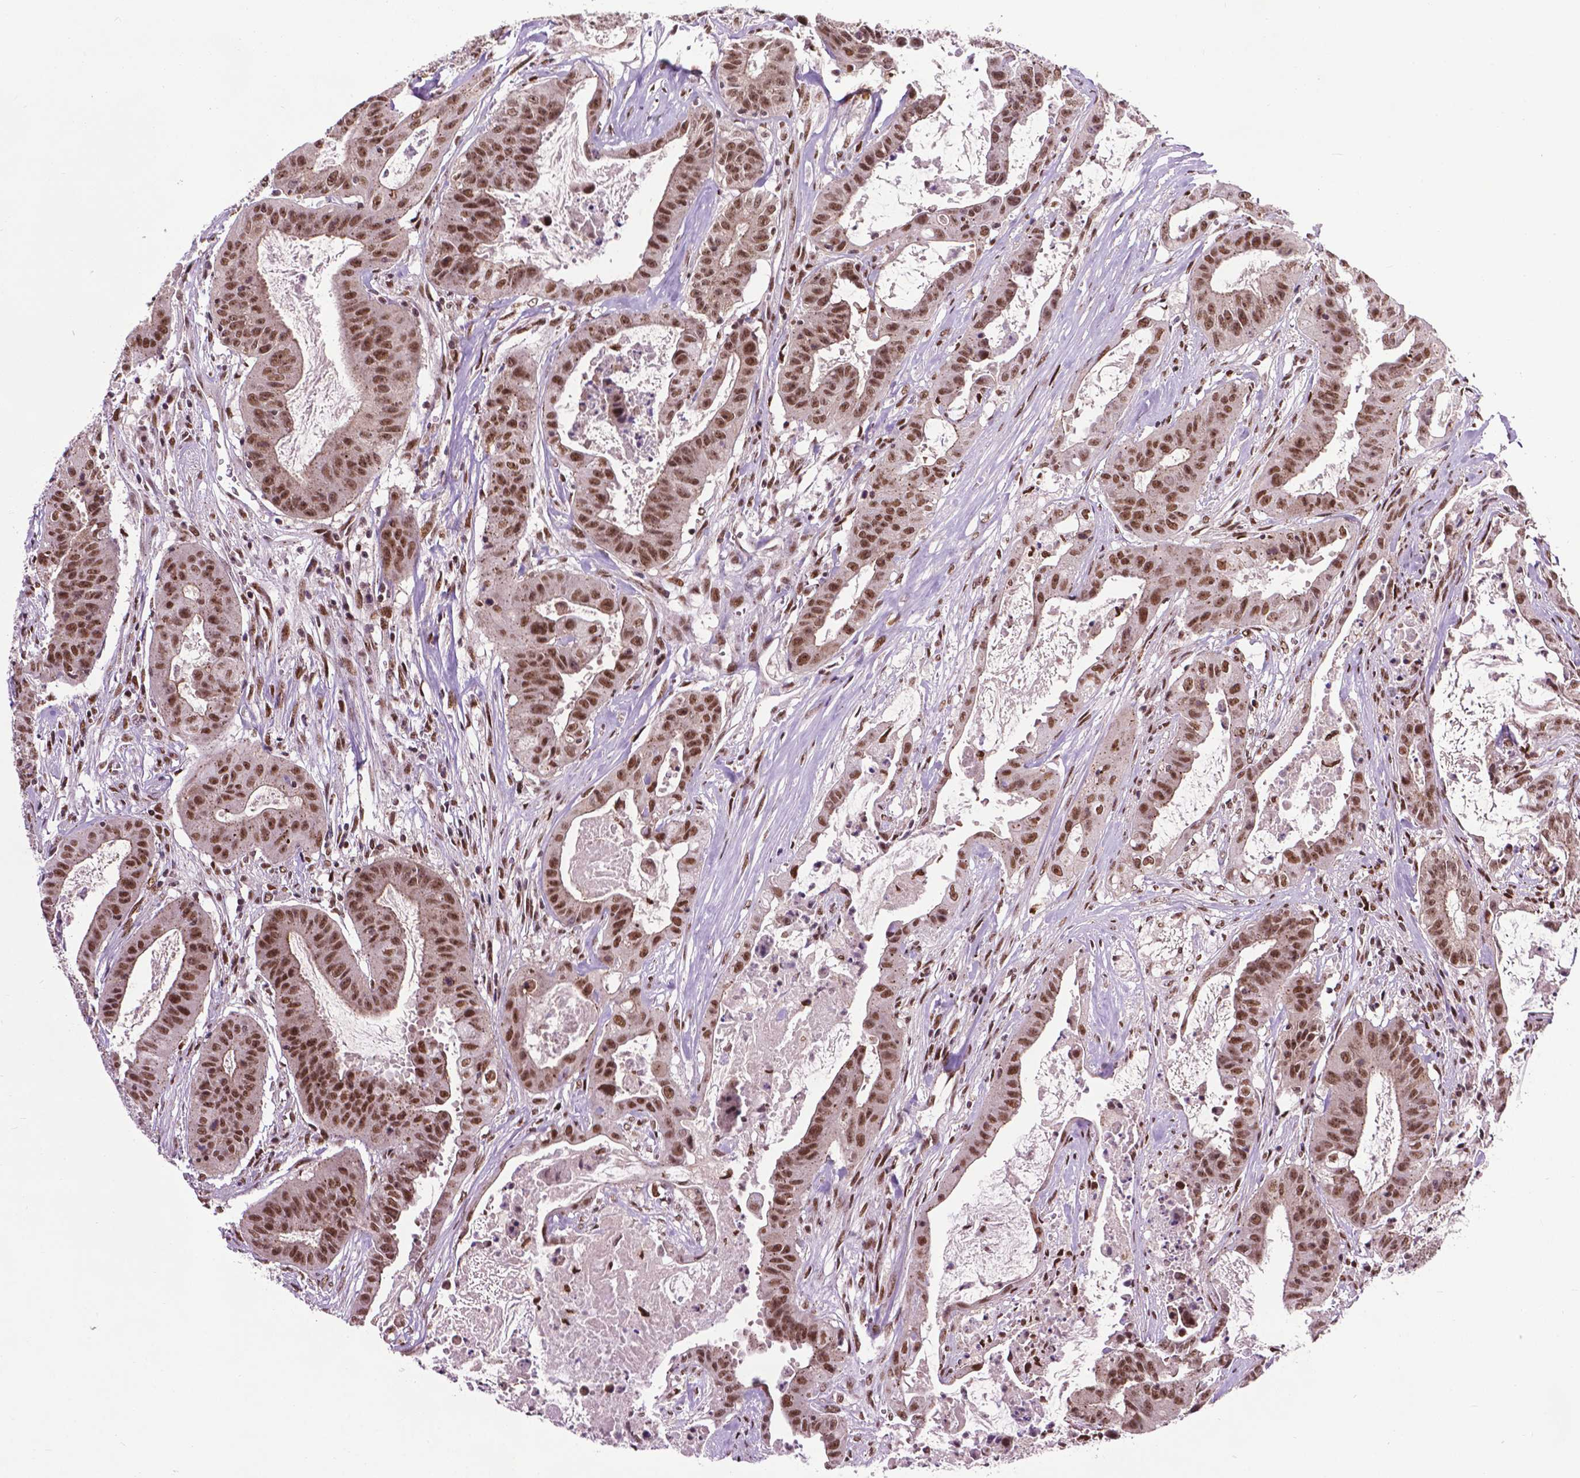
{"staining": {"intensity": "moderate", "quantity": ">75%", "location": "nuclear"}, "tissue": "colorectal cancer", "cell_type": "Tumor cells", "image_type": "cancer", "snomed": [{"axis": "morphology", "description": "Adenocarcinoma, NOS"}, {"axis": "topography", "description": "Colon"}], "caption": "Immunohistochemical staining of human colorectal cancer (adenocarcinoma) displays medium levels of moderate nuclear protein positivity in about >75% of tumor cells.", "gene": "EAF1", "patient": {"sex": "male", "age": 33}}